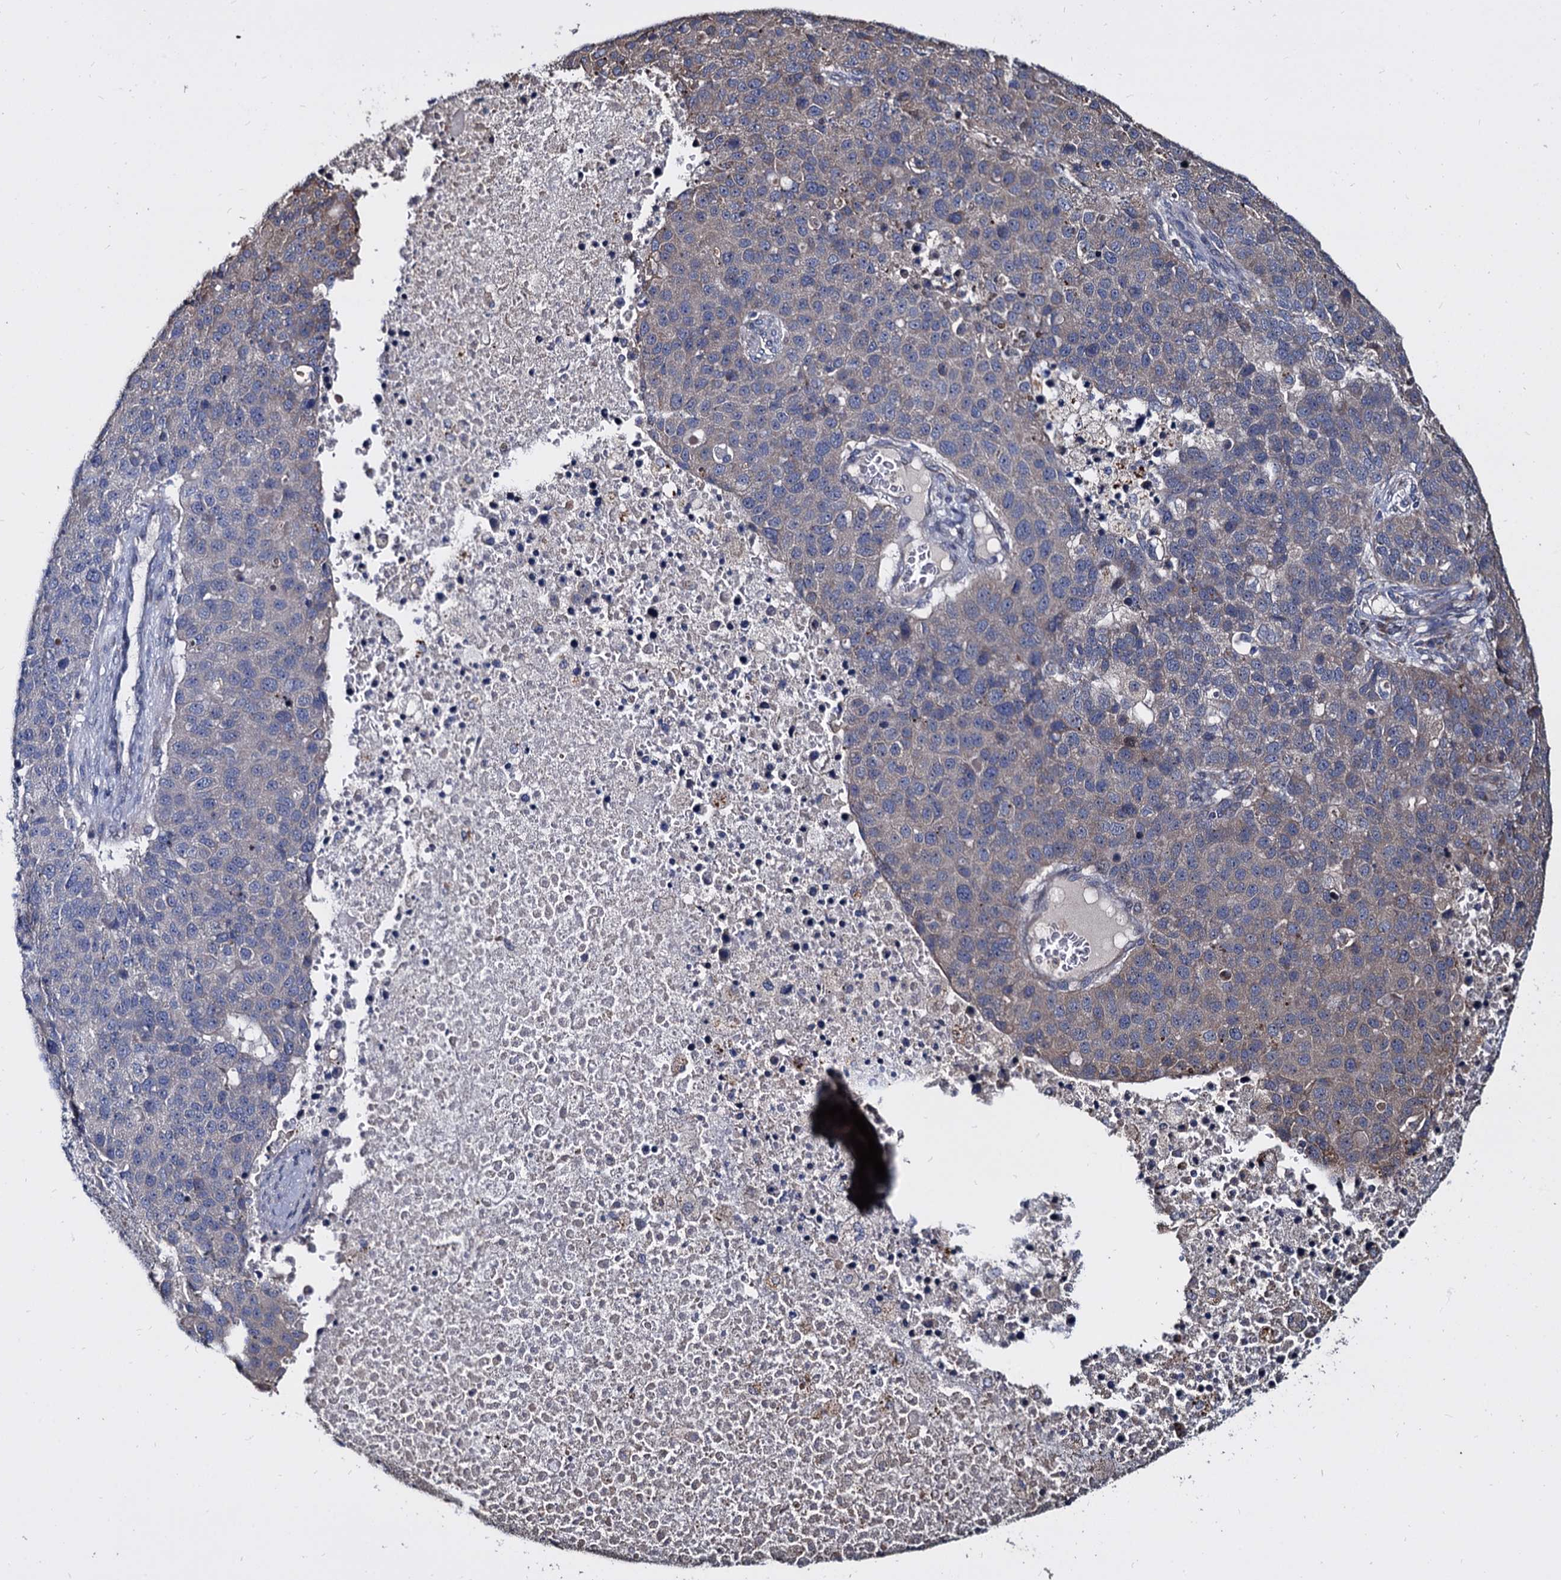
{"staining": {"intensity": "weak", "quantity": "<25%", "location": "cytoplasmic/membranous"}, "tissue": "pancreatic cancer", "cell_type": "Tumor cells", "image_type": "cancer", "snomed": [{"axis": "morphology", "description": "Adenocarcinoma, NOS"}, {"axis": "topography", "description": "Pancreas"}], "caption": "Tumor cells are negative for protein expression in human pancreatic cancer. (DAB immunohistochemistry, high magnification).", "gene": "WWC3", "patient": {"sex": "female", "age": 61}}